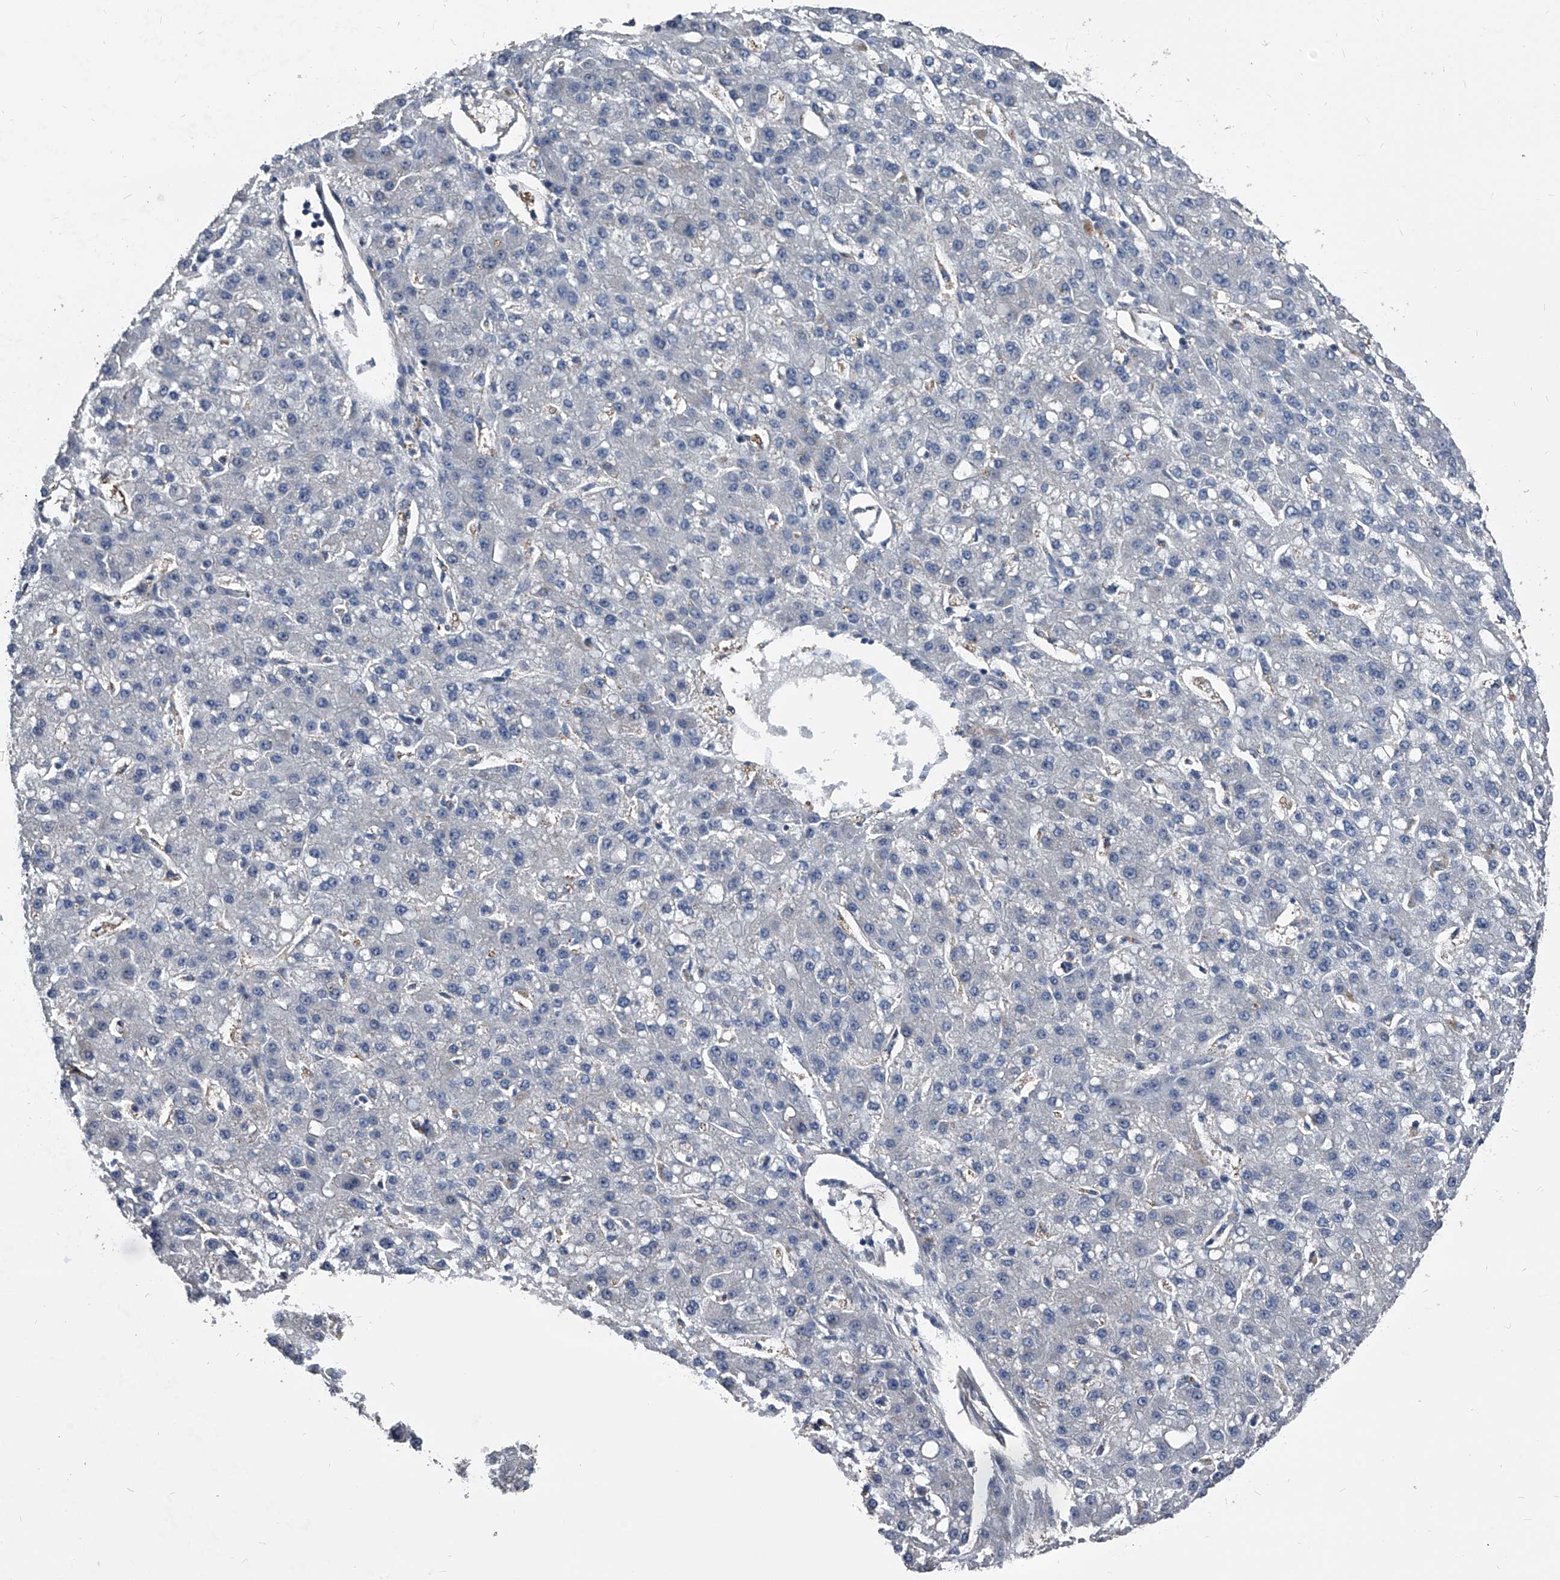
{"staining": {"intensity": "negative", "quantity": "none", "location": "none"}, "tissue": "liver cancer", "cell_type": "Tumor cells", "image_type": "cancer", "snomed": [{"axis": "morphology", "description": "Carcinoma, Hepatocellular, NOS"}, {"axis": "topography", "description": "Liver"}], "caption": "Human hepatocellular carcinoma (liver) stained for a protein using immunohistochemistry shows no positivity in tumor cells.", "gene": "KIF13A", "patient": {"sex": "male", "age": 67}}